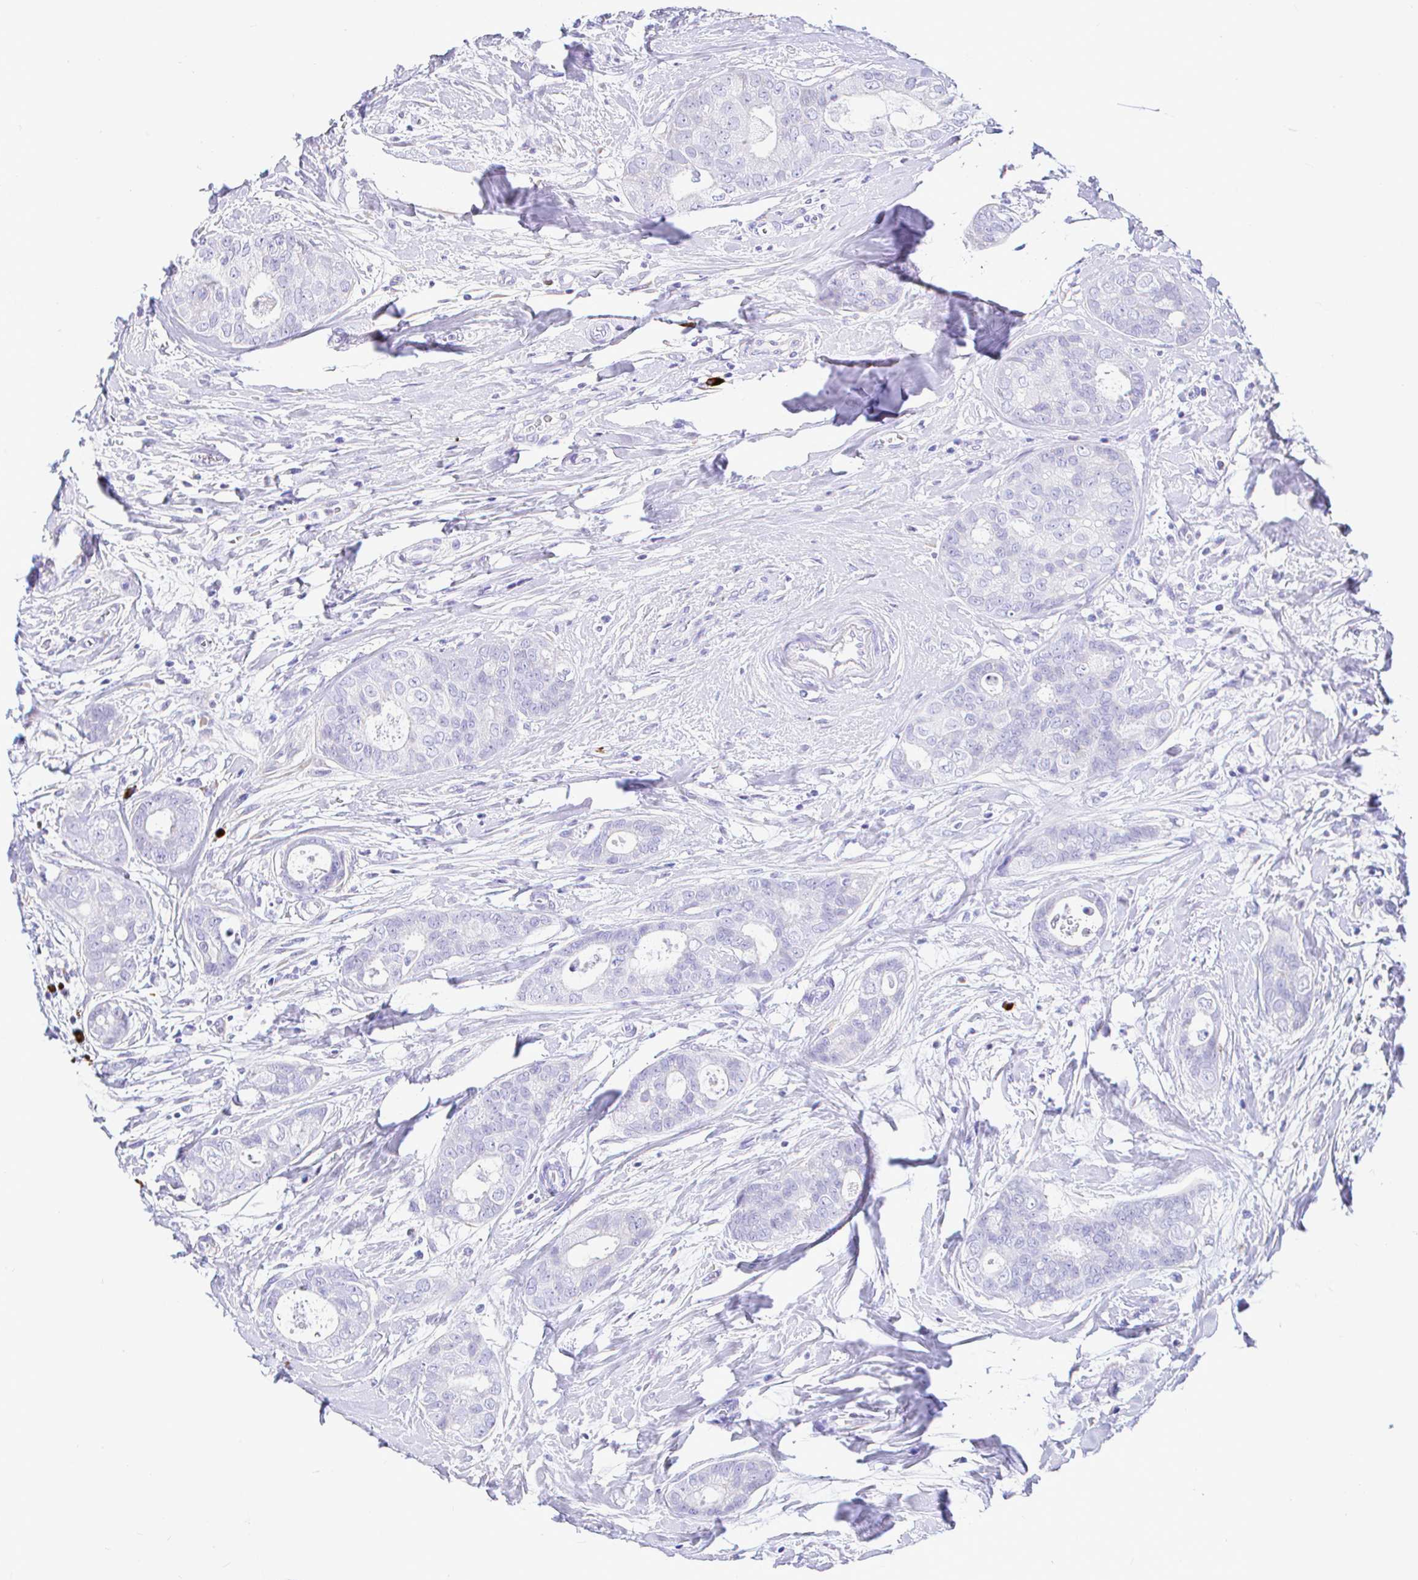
{"staining": {"intensity": "negative", "quantity": "none", "location": "none"}, "tissue": "breast cancer", "cell_type": "Tumor cells", "image_type": "cancer", "snomed": [{"axis": "morphology", "description": "Duct carcinoma"}, {"axis": "topography", "description": "Breast"}], "caption": "Immunohistochemistry photomicrograph of neoplastic tissue: human intraductal carcinoma (breast) stained with DAB (3,3'-diaminobenzidine) shows no significant protein expression in tumor cells. Nuclei are stained in blue.", "gene": "CCDC62", "patient": {"sex": "female", "age": 45}}